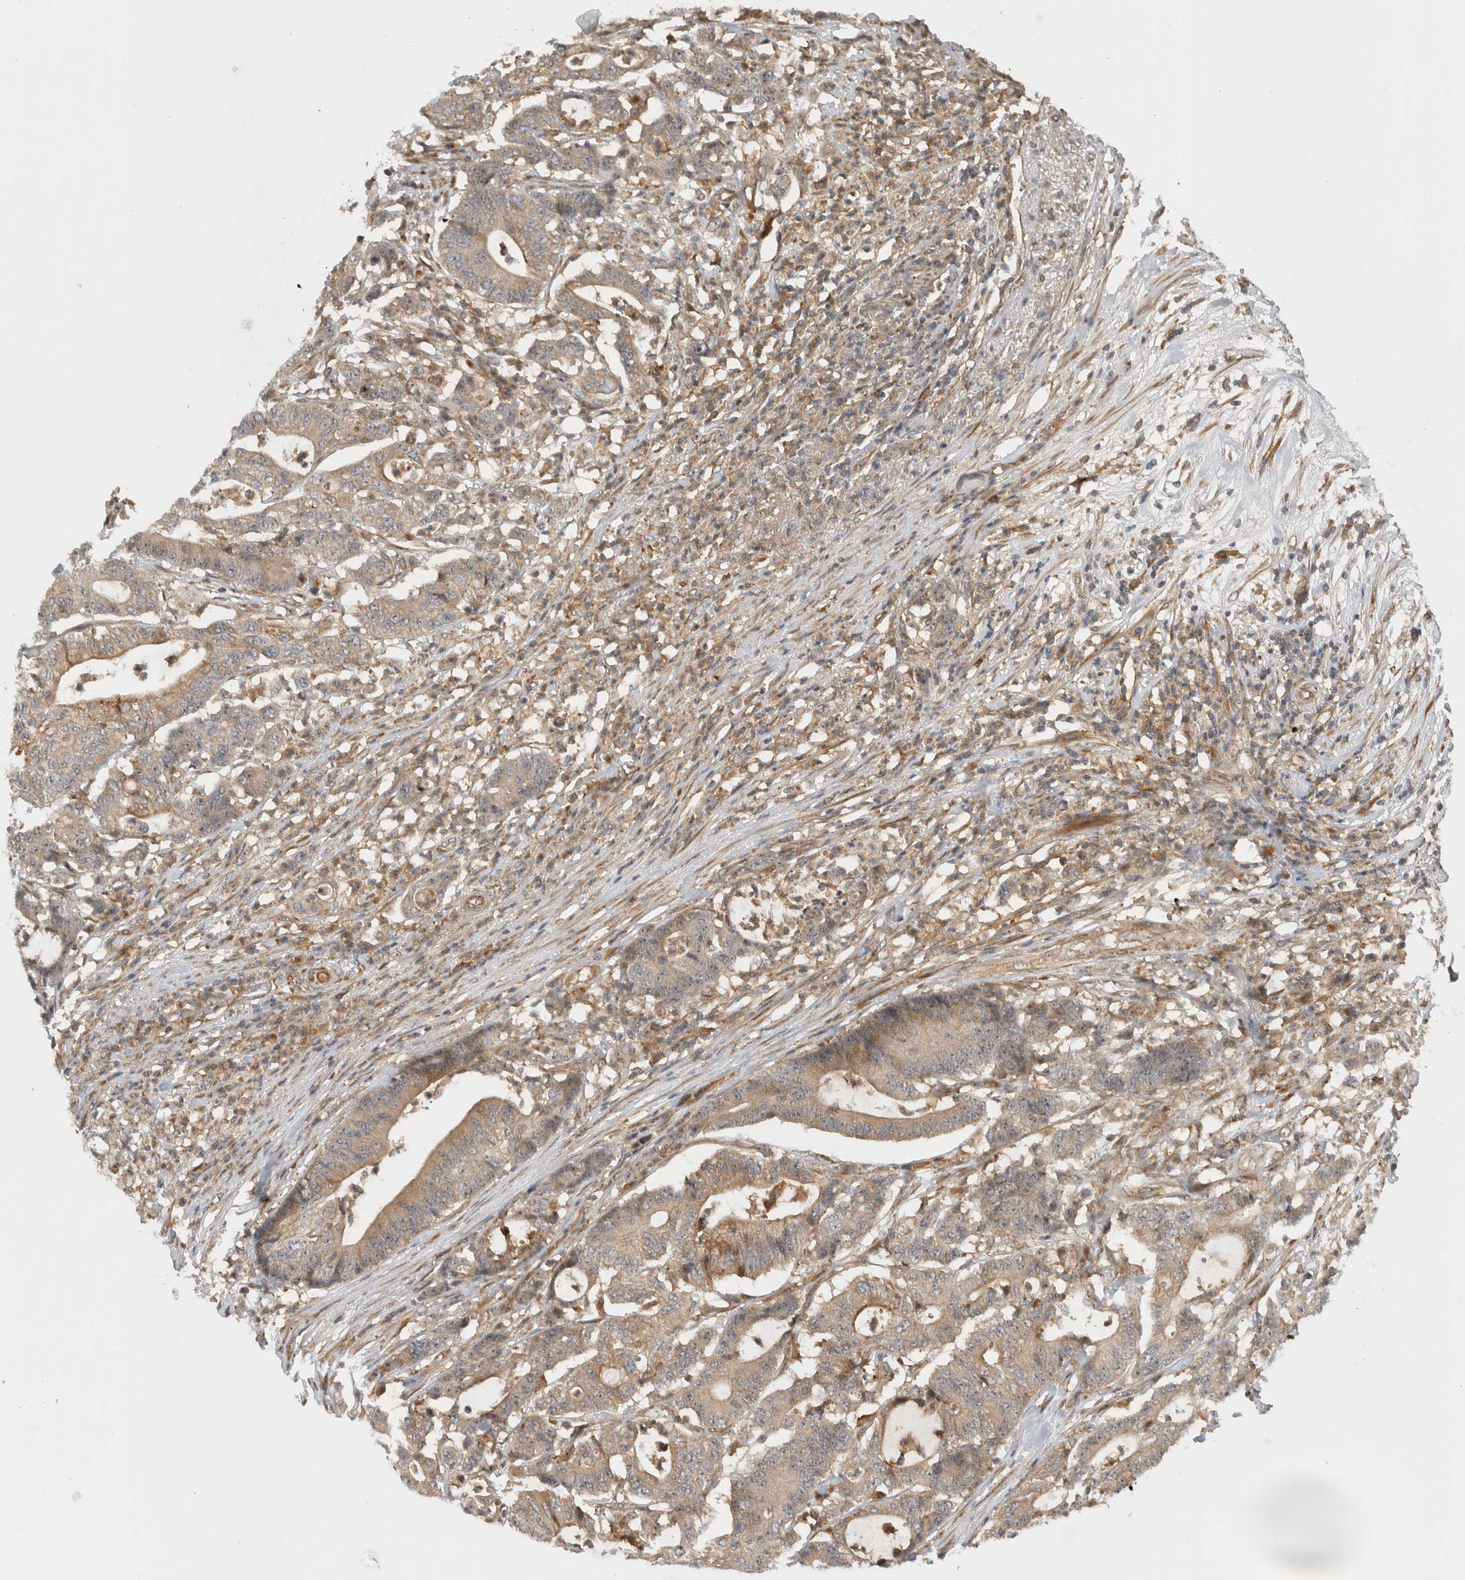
{"staining": {"intensity": "weak", "quantity": ">75%", "location": "cytoplasmic/membranous"}, "tissue": "colorectal cancer", "cell_type": "Tumor cells", "image_type": "cancer", "snomed": [{"axis": "morphology", "description": "Adenocarcinoma, NOS"}, {"axis": "topography", "description": "Colon"}], "caption": "Immunohistochemical staining of human colorectal cancer (adenocarcinoma) reveals weak cytoplasmic/membranous protein staining in approximately >75% of tumor cells. Ihc stains the protein in brown and the nuclei are stained blue.", "gene": "WASF2", "patient": {"sex": "female", "age": 84}}